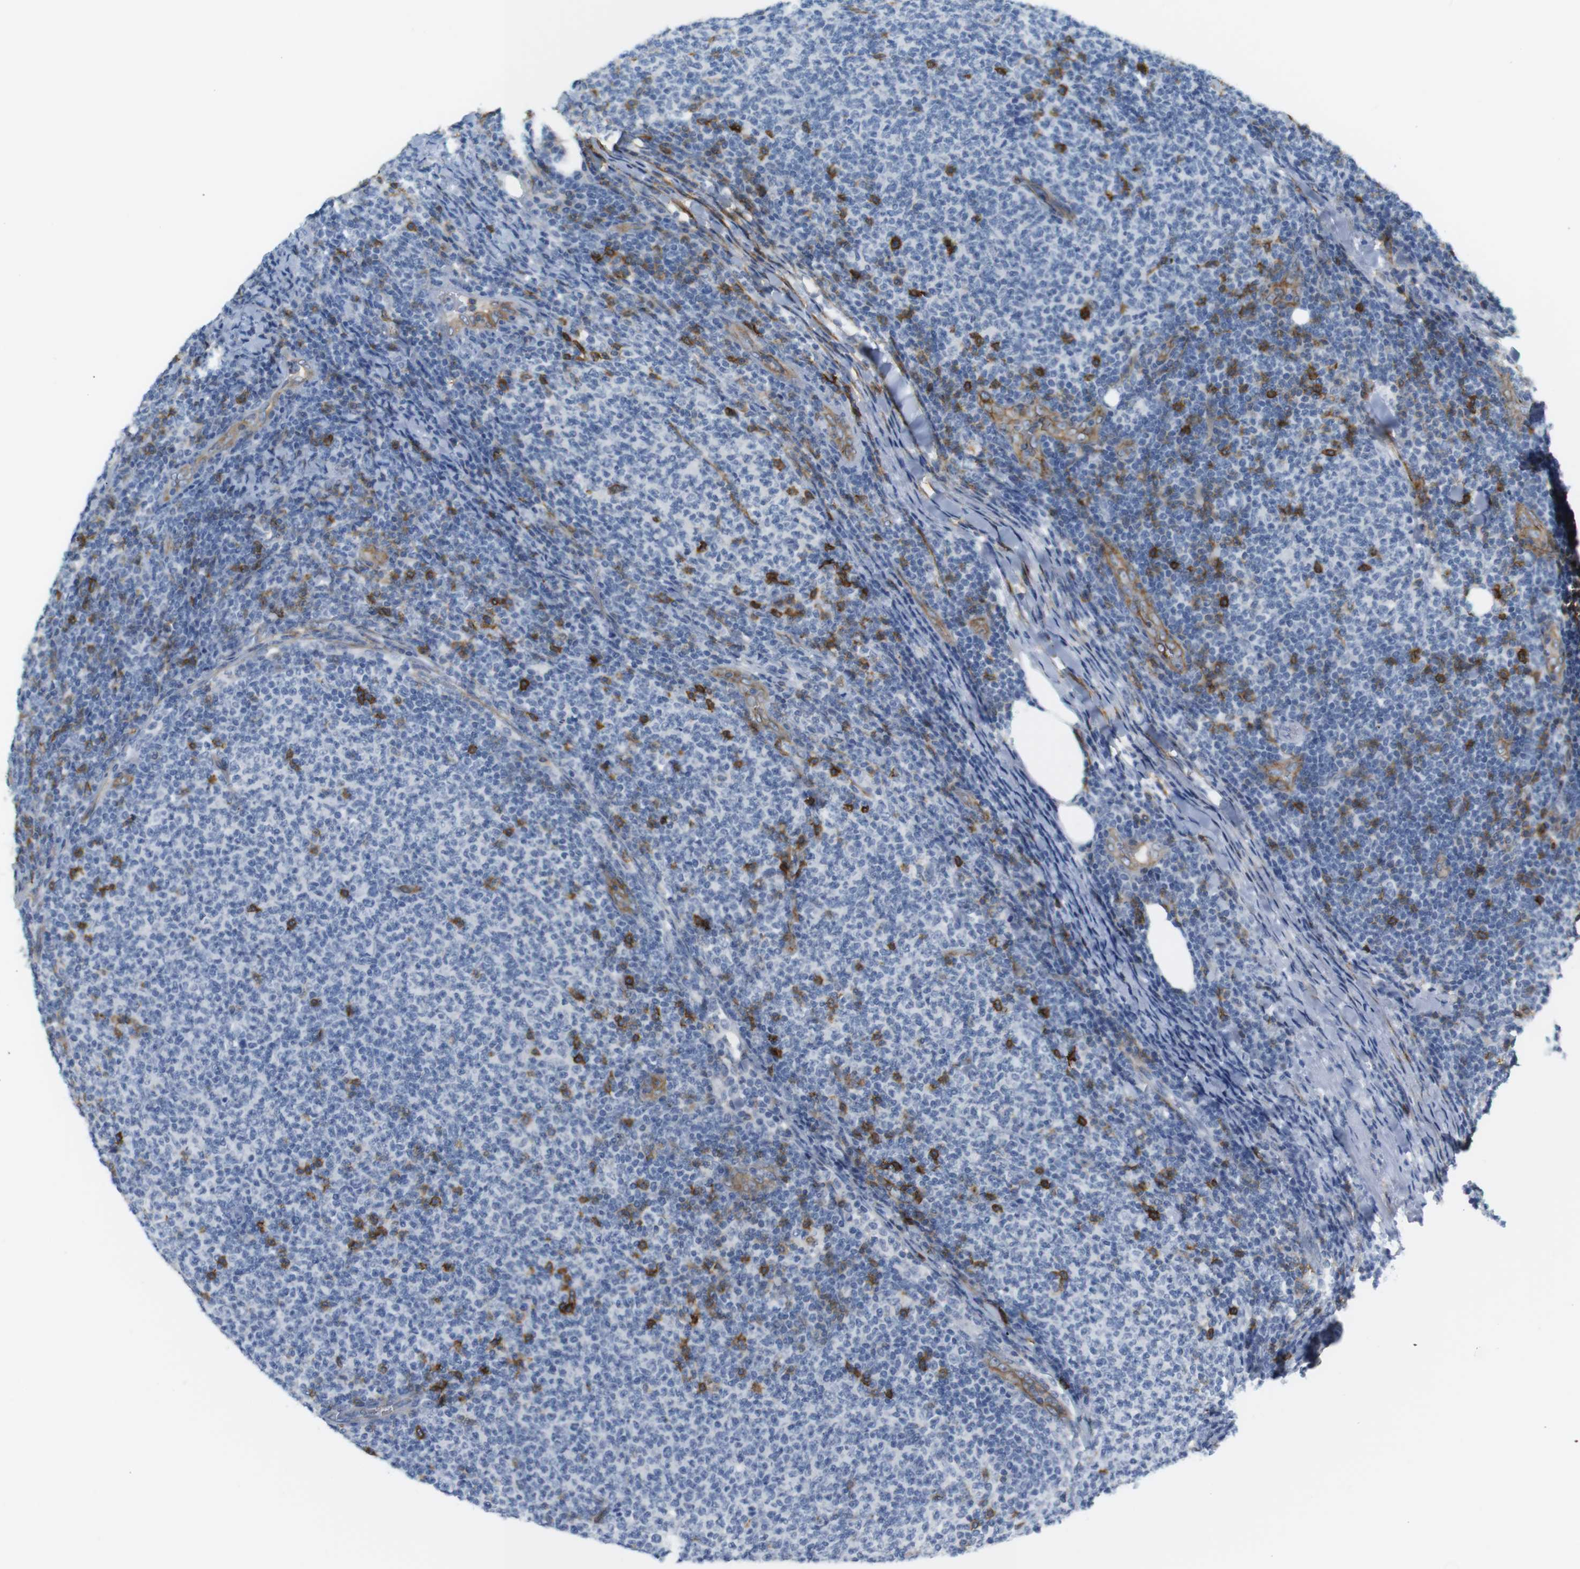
{"staining": {"intensity": "negative", "quantity": "none", "location": "none"}, "tissue": "lymphoma", "cell_type": "Tumor cells", "image_type": "cancer", "snomed": [{"axis": "morphology", "description": "Malignant lymphoma, non-Hodgkin's type, Low grade"}, {"axis": "topography", "description": "Lymph node"}], "caption": "Lymphoma stained for a protein using IHC shows no expression tumor cells.", "gene": "F2R", "patient": {"sex": "male", "age": 66}}